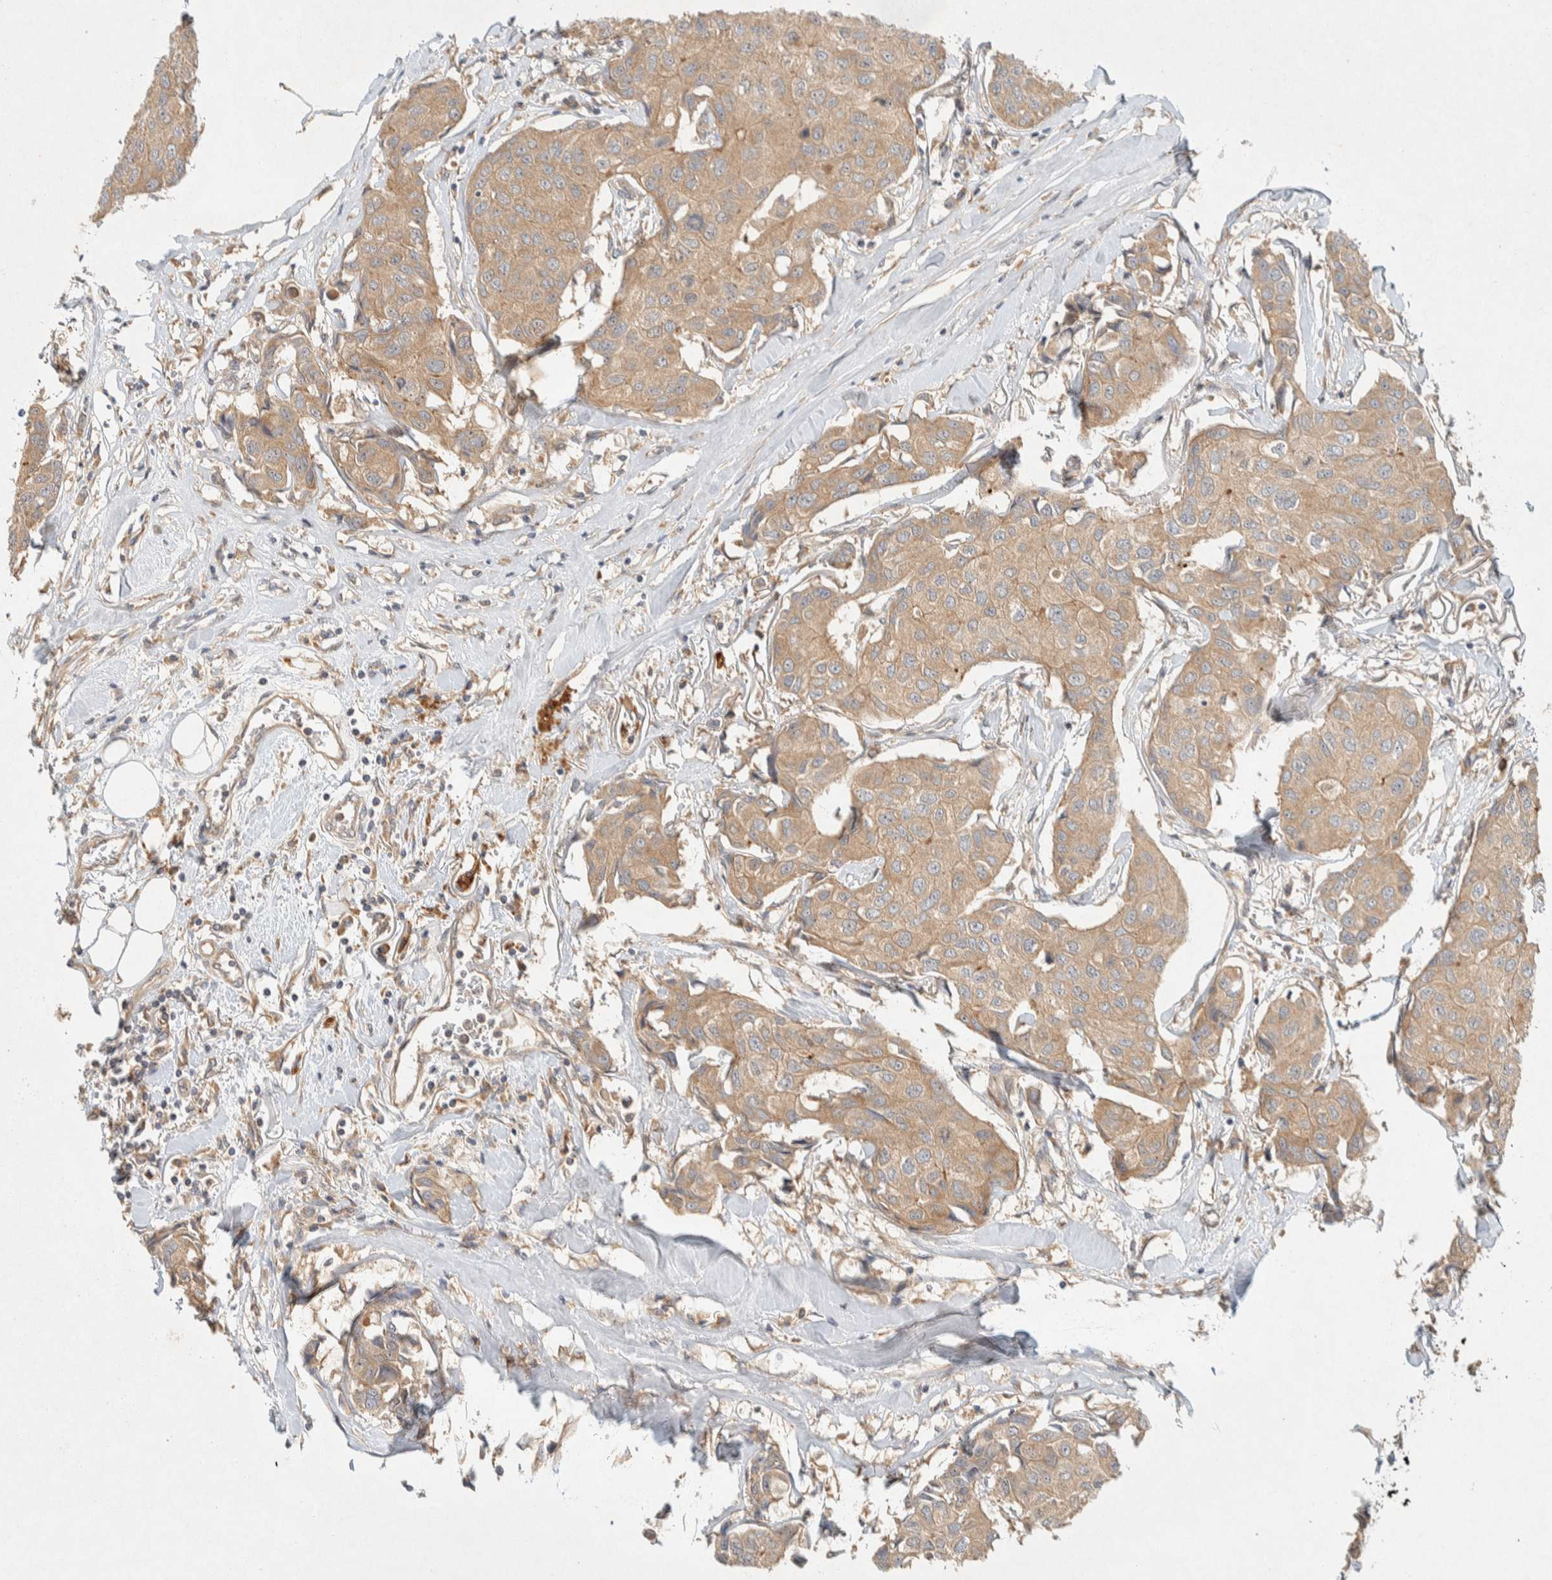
{"staining": {"intensity": "moderate", "quantity": ">75%", "location": "cytoplasmic/membranous"}, "tissue": "breast cancer", "cell_type": "Tumor cells", "image_type": "cancer", "snomed": [{"axis": "morphology", "description": "Duct carcinoma"}, {"axis": "topography", "description": "Breast"}], "caption": "A histopathology image showing moderate cytoplasmic/membranous positivity in approximately >75% of tumor cells in breast cancer (invasive ductal carcinoma), as visualized by brown immunohistochemical staining.", "gene": "PXK", "patient": {"sex": "female", "age": 80}}